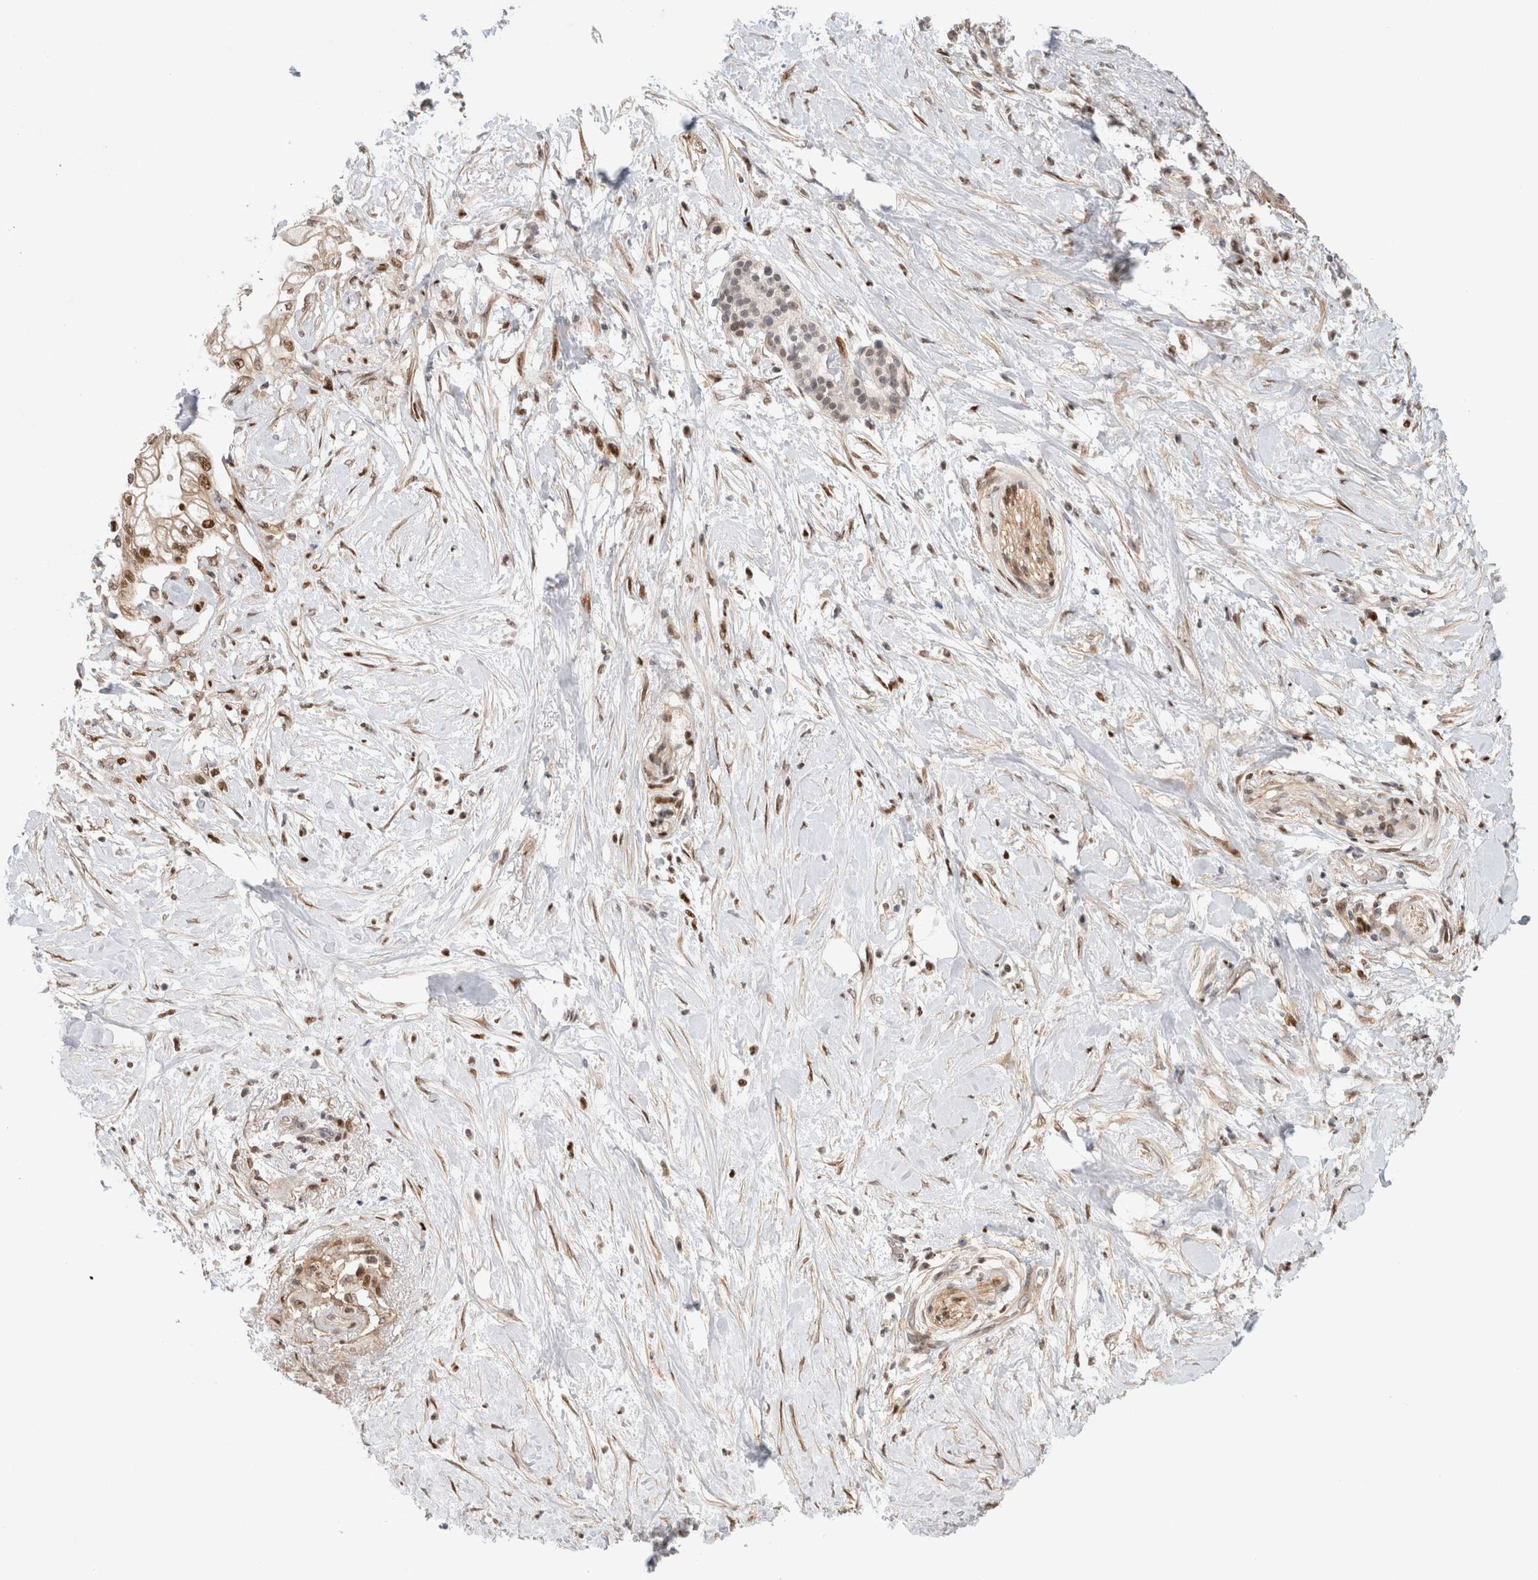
{"staining": {"intensity": "moderate", "quantity": ">75%", "location": "nuclear"}, "tissue": "pancreatic cancer", "cell_type": "Tumor cells", "image_type": "cancer", "snomed": [{"axis": "morphology", "description": "Normal tissue, NOS"}, {"axis": "morphology", "description": "Adenocarcinoma, NOS"}, {"axis": "topography", "description": "Pancreas"}, {"axis": "topography", "description": "Duodenum"}], "caption": "This is an image of immunohistochemistry staining of pancreatic adenocarcinoma, which shows moderate expression in the nuclear of tumor cells.", "gene": "TCF4", "patient": {"sex": "female", "age": 60}}